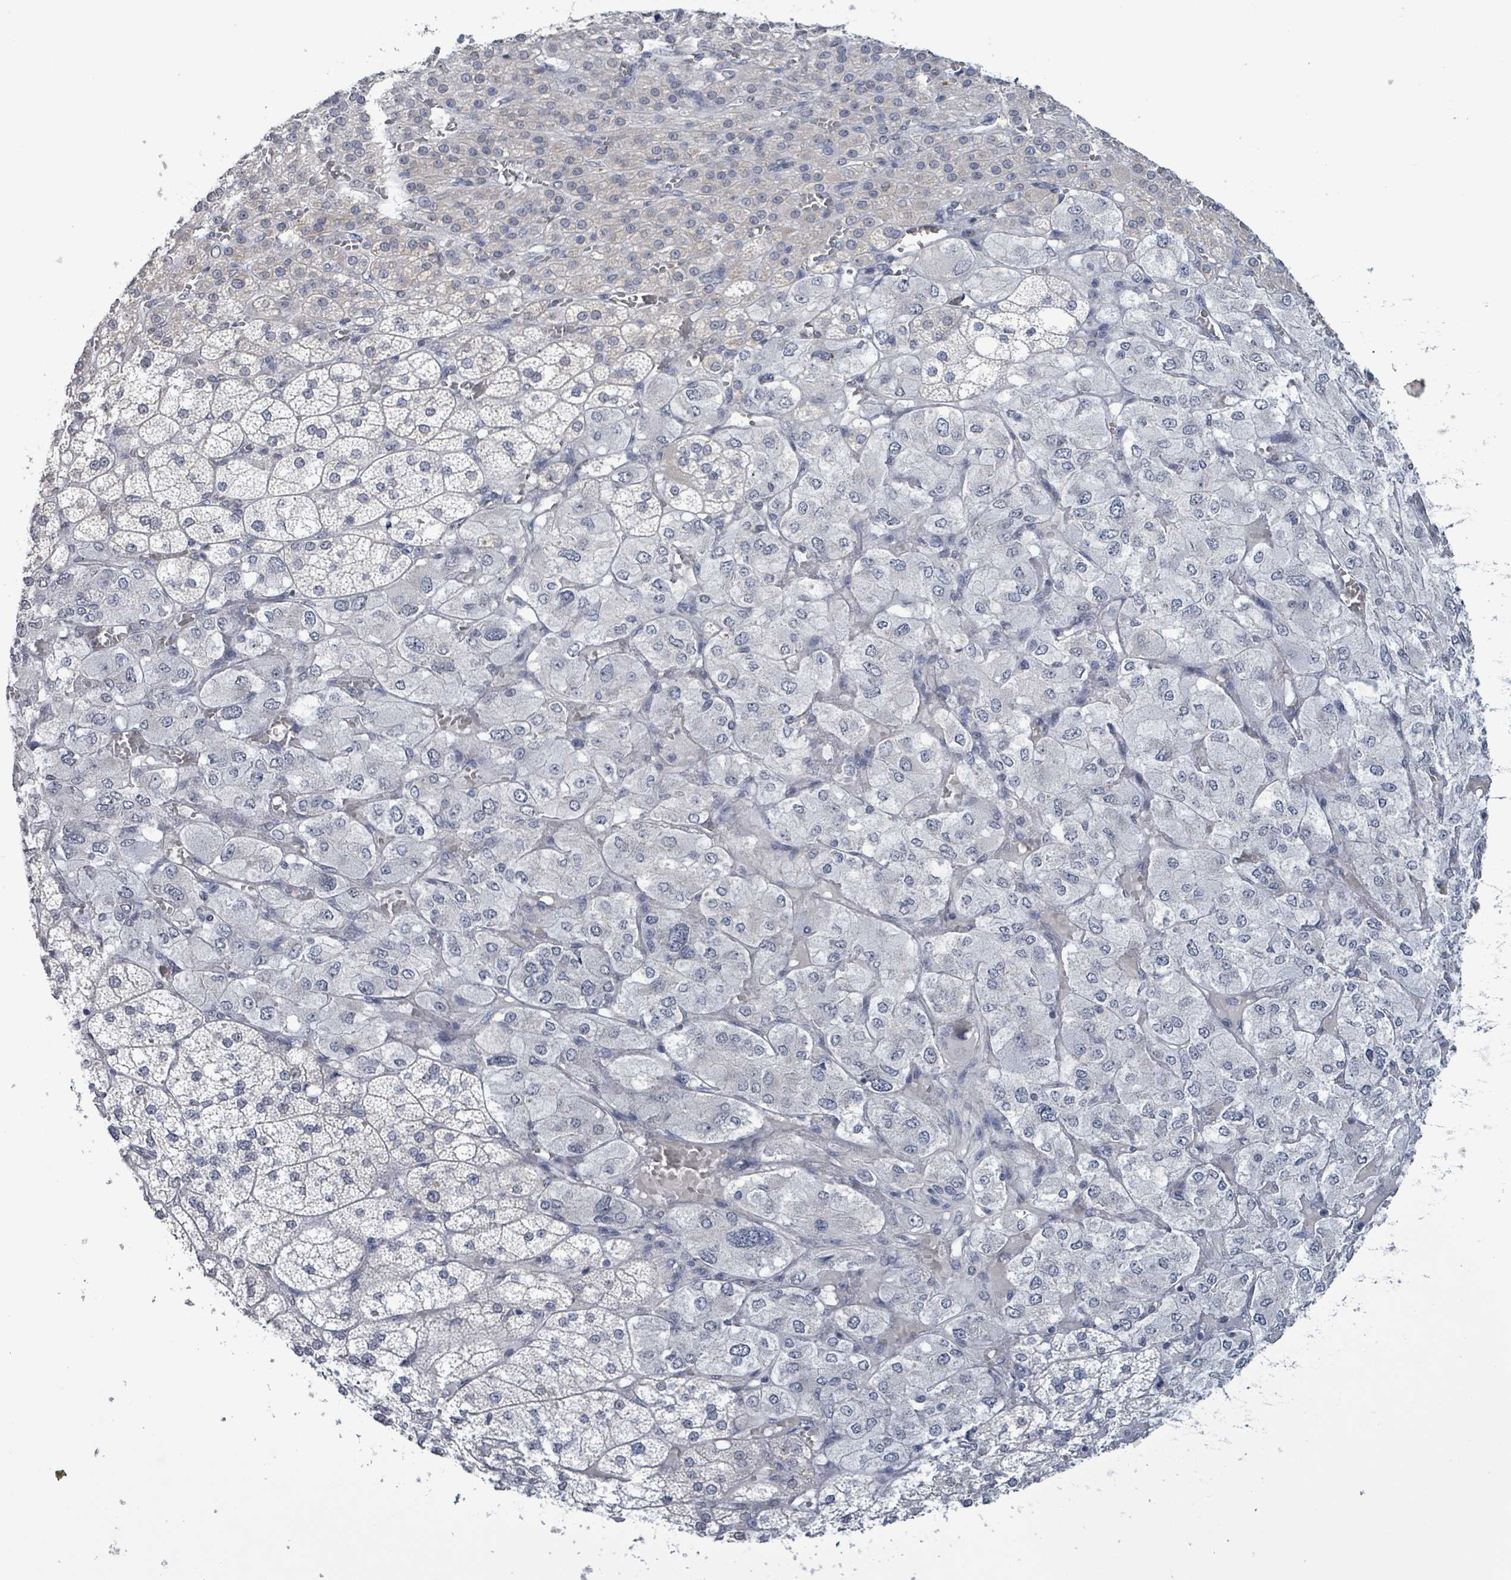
{"staining": {"intensity": "negative", "quantity": "none", "location": "none"}, "tissue": "adrenal gland", "cell_type": "Glandular cells", "image_type": "normal", "snomed": [{"axis": "morphology", "description": "Normal tissue, NOS"}, {"axis": "topography", "description": "Adrenal gland"}], "caption": "IHC image of normal human adrenal gland stained for a protein (brown), which exhibits no staining in glandular cells.", "gene": "CA9", "patient": {"sex": "female", "age": 60}}